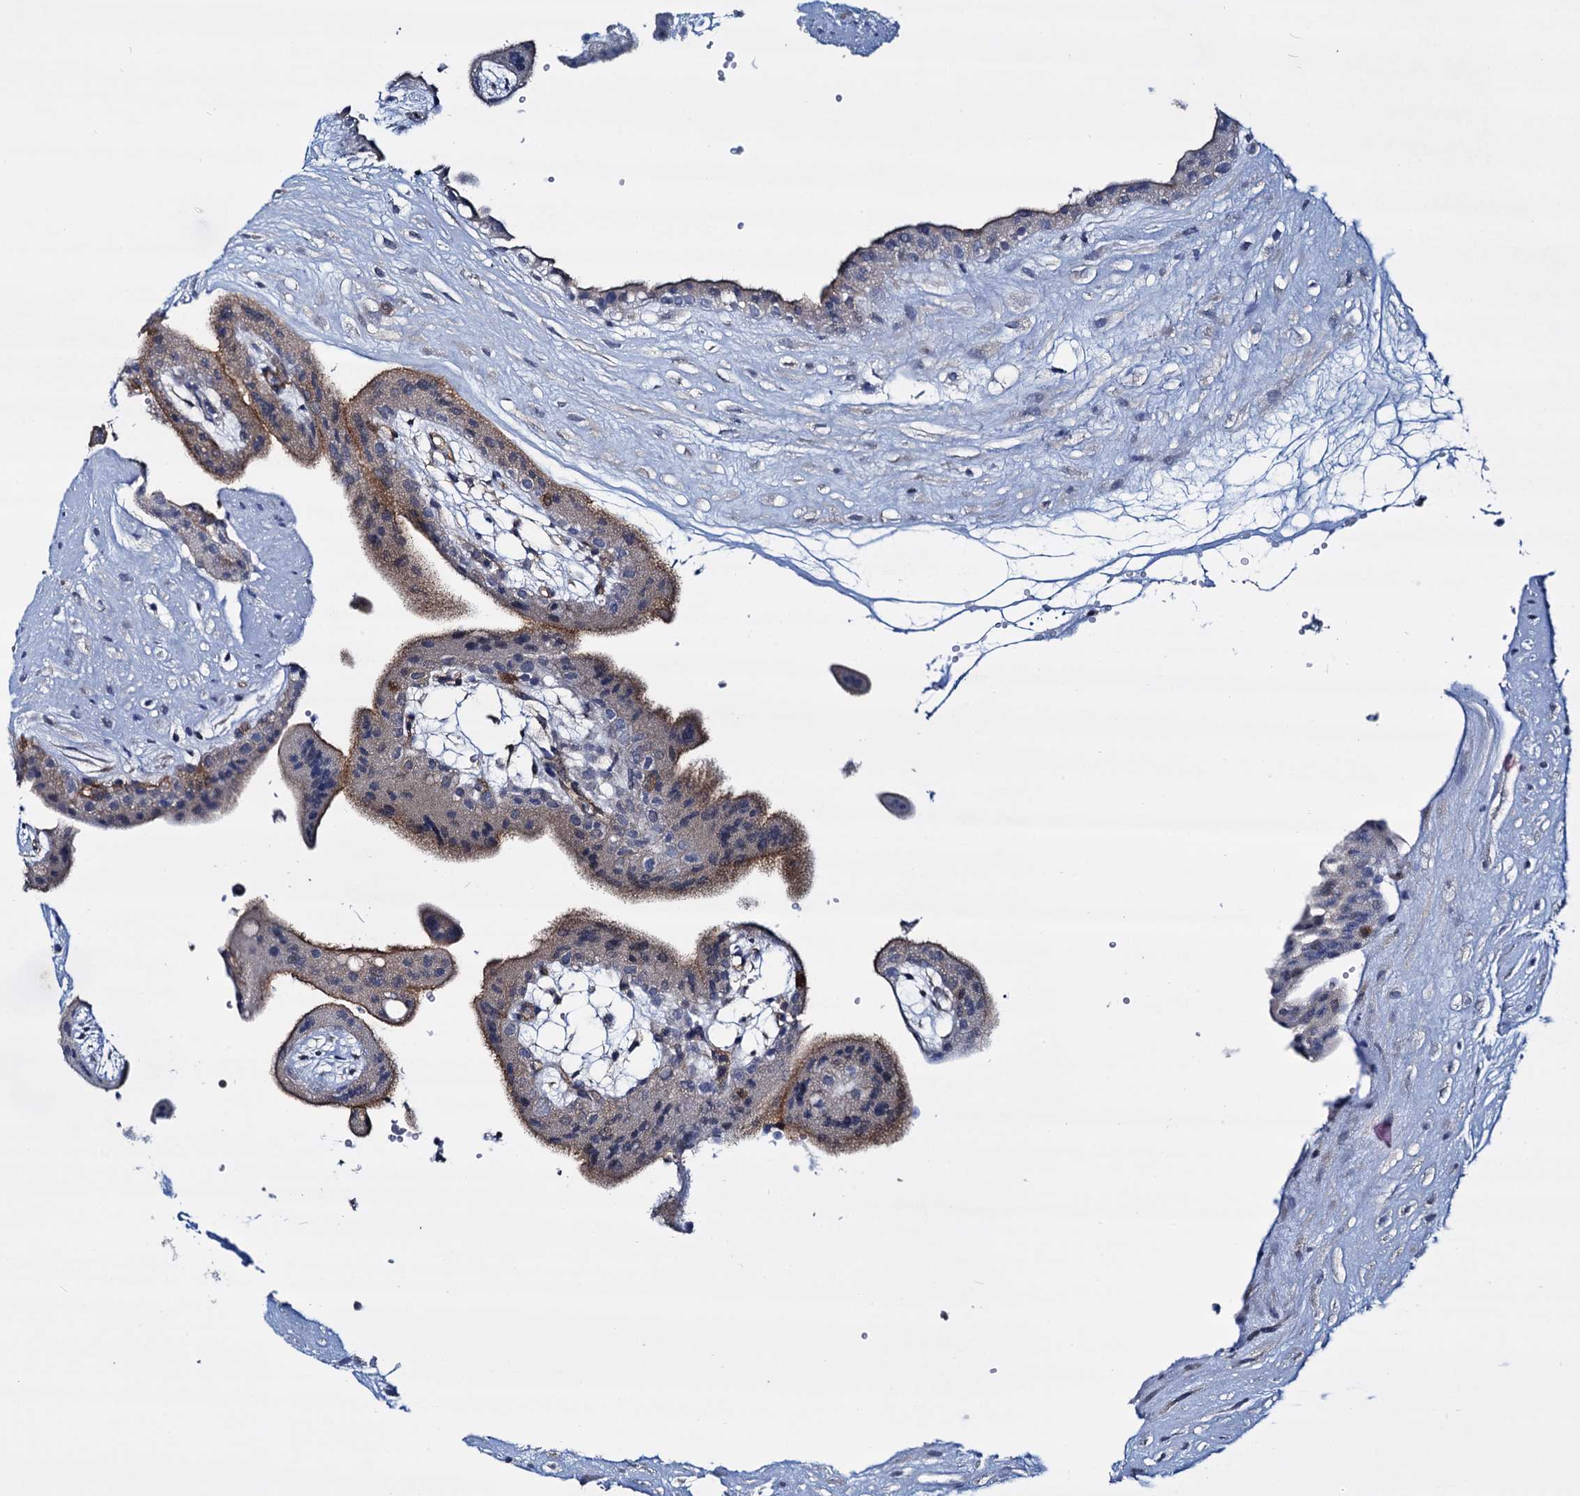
{"staining": {"intensity": "weak", "quantity": "<25%", "location": "cytoplasmic/membranous"}, "tissue": "placenta", "cell_type": "Trophoblastic cells", "image_type": "normal", "snomed": [{"axis": "morphology", "description": "Normal tissue, NOS"}, {"axis": "topography", "description": "Placenta"}], "caption": "The micrograph exhibits no significant expression in trophoblastic cells of placenta. (DAB (3,3'-diaminobenzidine) immunohistochemistry (IHC) visualized using brightfield microscopy, high magnification).", "gene": "STXBP1", "patient": {"sex": "female", "age": 18}}